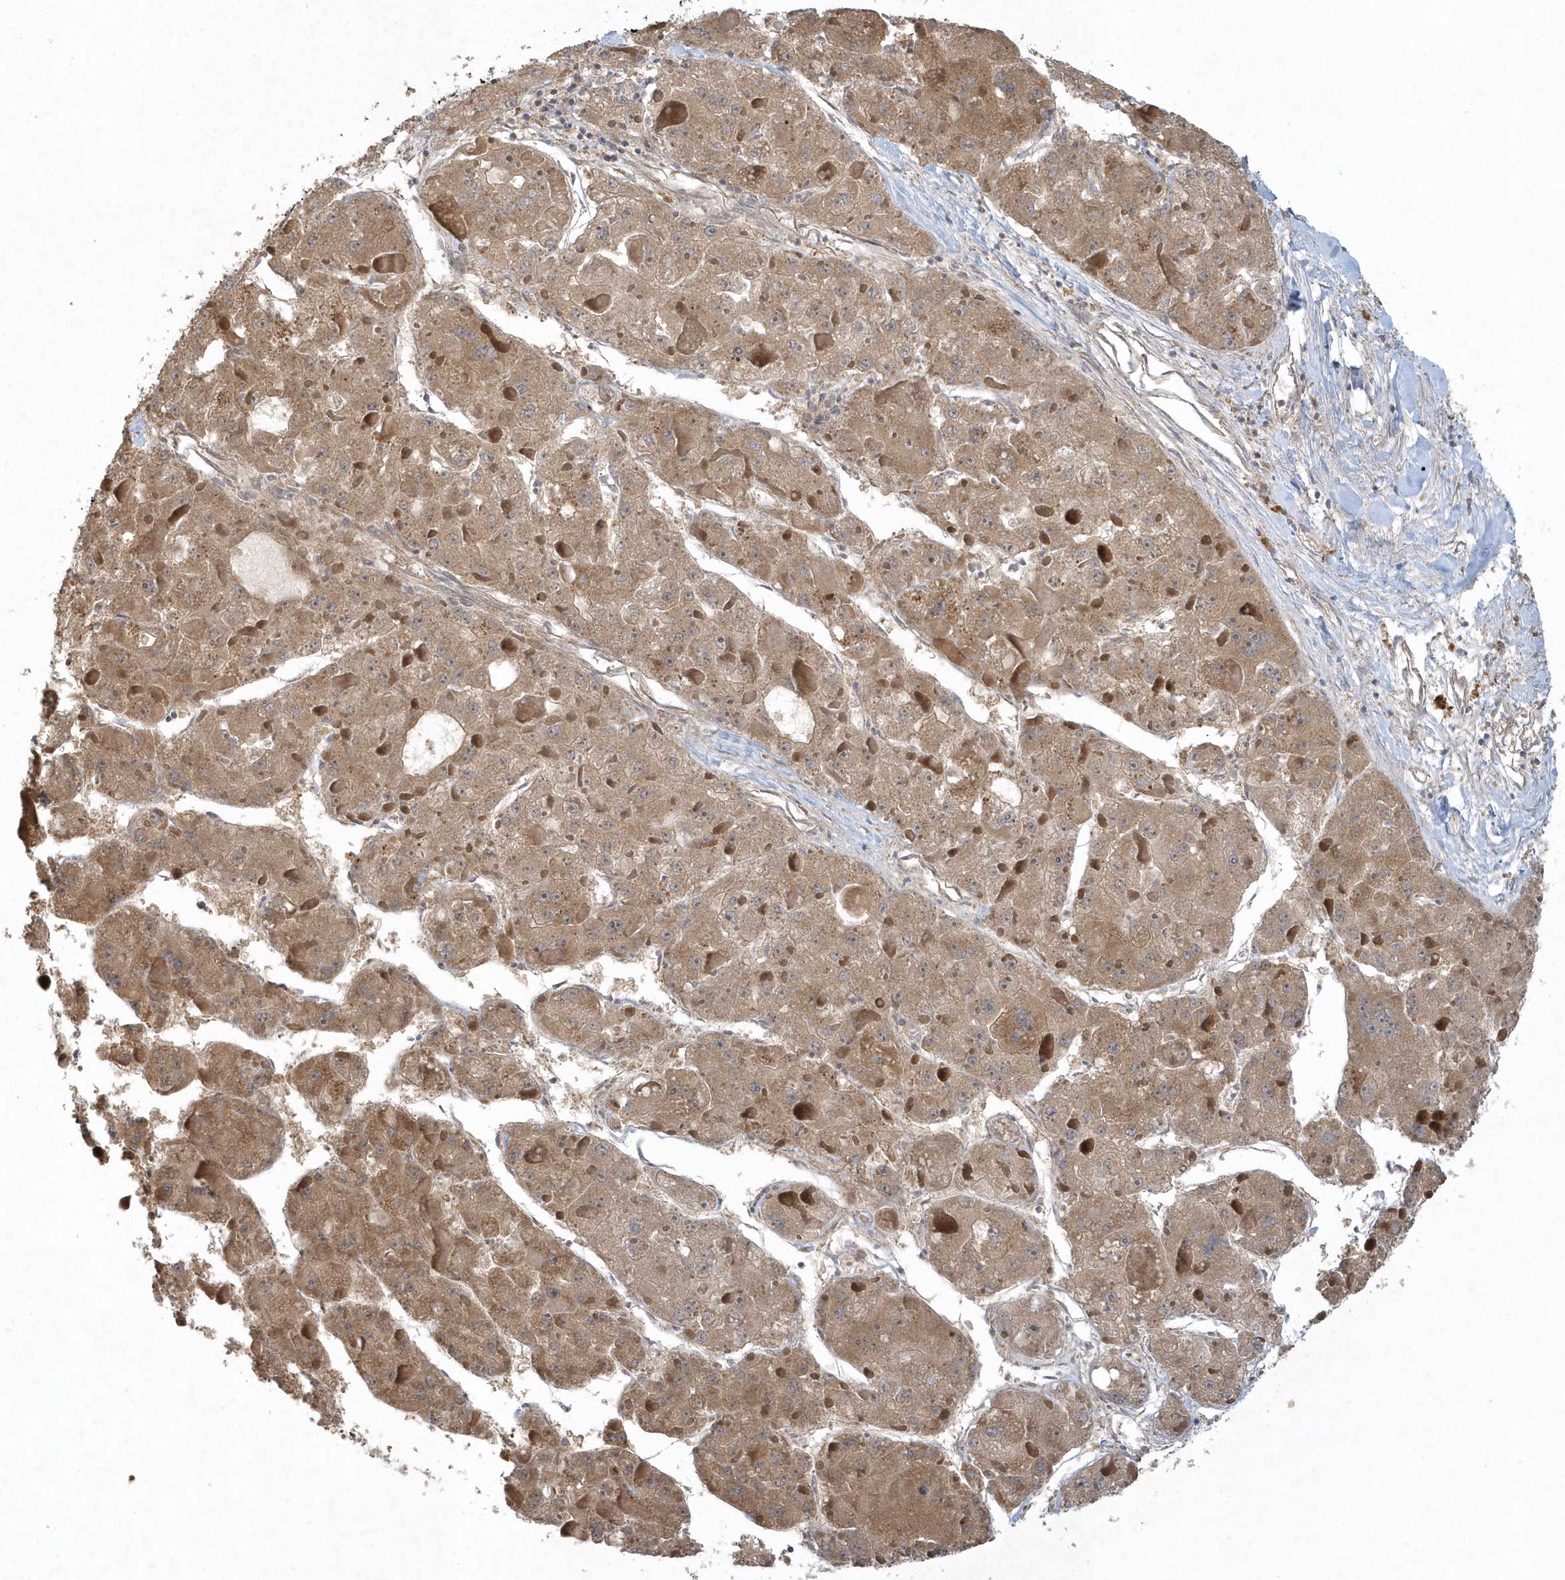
{"staining": {"intensity": "moderate", "quantity": ">75%", "location": "cytoplasmic/membranous"}, "tissue": "liver cancer", "cell_type": "Tumor cells", "image_type": "cancer", "snomed": [{"axis": "morphology", "description": "Carcinoma, Hepatocellular, NOS"}, {"axis": "topography", "description": "Liver"}], "caption": "High-power microscopy captured an immunohistochemistry photomicrograph of liver cancer (hepatocellular carcinoma), revealing moderate cytoplasmic/membranous expression in about >75% of tumor cells. Ihc stains the protein of interest in brown and the nuclei are stained blue.", "gene": "THG1L", "patient": {"sex": "female", "age": 73}}